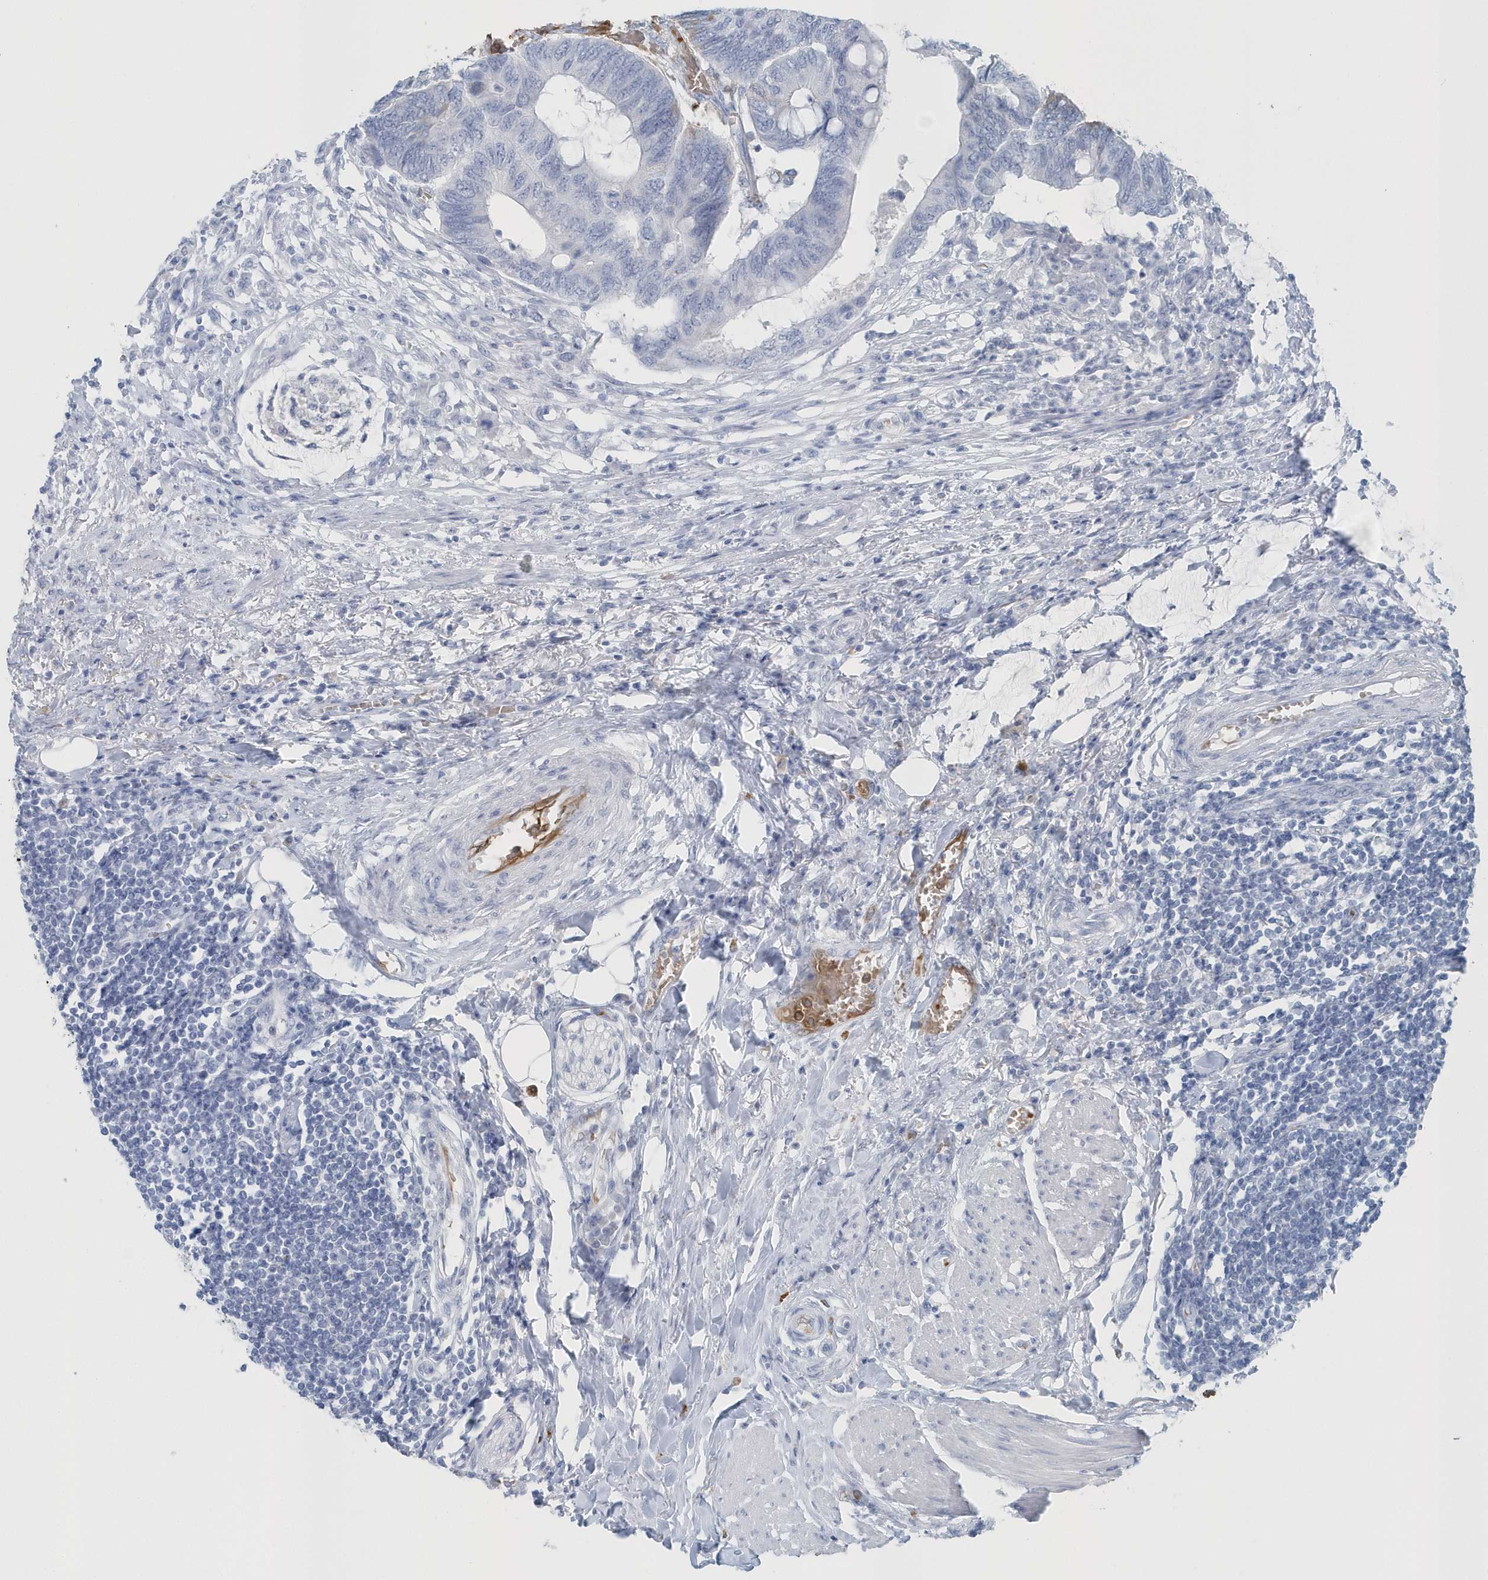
{"staining": {"intensity": "negative", "quantity": "none", "location": "none"}, "tissue": "colorectal cancer", "cell_type": "Tumor cells", "image_type": "cancer", "snomed": [{"axis": "morphology", "description": "Normal tissue, NOS"}, {"axis": "morphology", "description": "Adenocarcinoma, NOS"}, {"axis": "topography", "description": "Rectum"}, {"axis": "topography", "description": "Peripheral nerve tissue"}], "caption": "IHC image of human adenocarcinoma (colorectal) stained for a protein (brown), which reveals no staining in tumor cells.", "gene": "HBA2", "patient": {"sex": "male", "age": 92}}